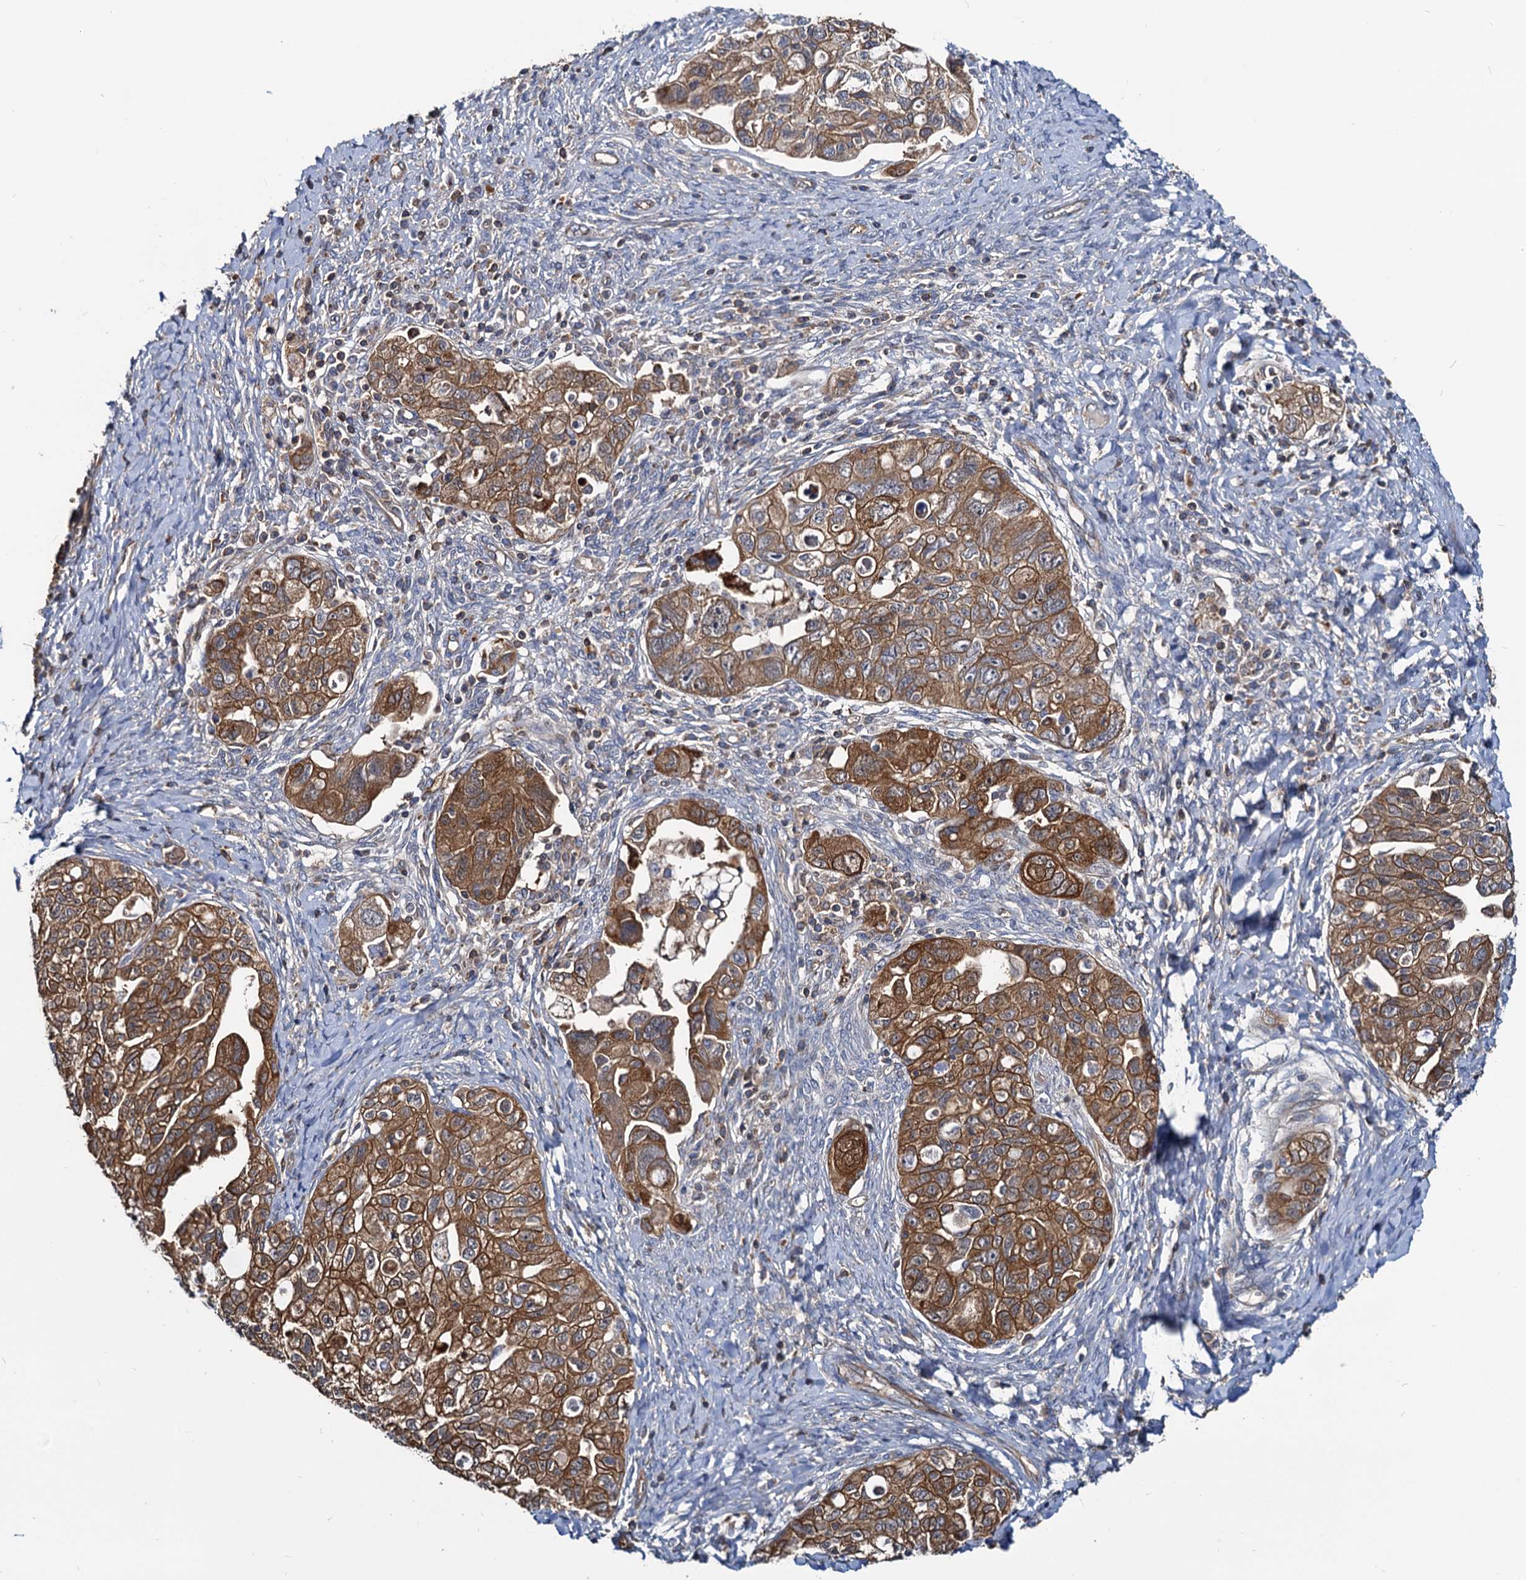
{"staining": {"intensity": "moderate", "quantity": ">75%", "location": "cytoplasmic/membranous"}, "tissue": "ovarian cancer", "cell_type": "Tumor cells", "image_type": "cancer", "snomed": [{"axis": "morphology", "description": "Carcinoma, NOS"}, {"axis": "morphology", "description": "Cystadenocarcinoma, serous, NOS"}, {"axis": "topography", "description": "Ovary"}], "caption": "Brown immunohistochemical staining in ovarian carcinoma reveals moderate cytoplasmic/membranous expression in about >75% of tumor cells. The staining was performed using DAB to visualize the protein expression in brown, while the nuclei were stained in blue with hematoxylin (Magnification: 20x).", "gene": "IDI1", "patient": {"sex": "female", "age": 69}}